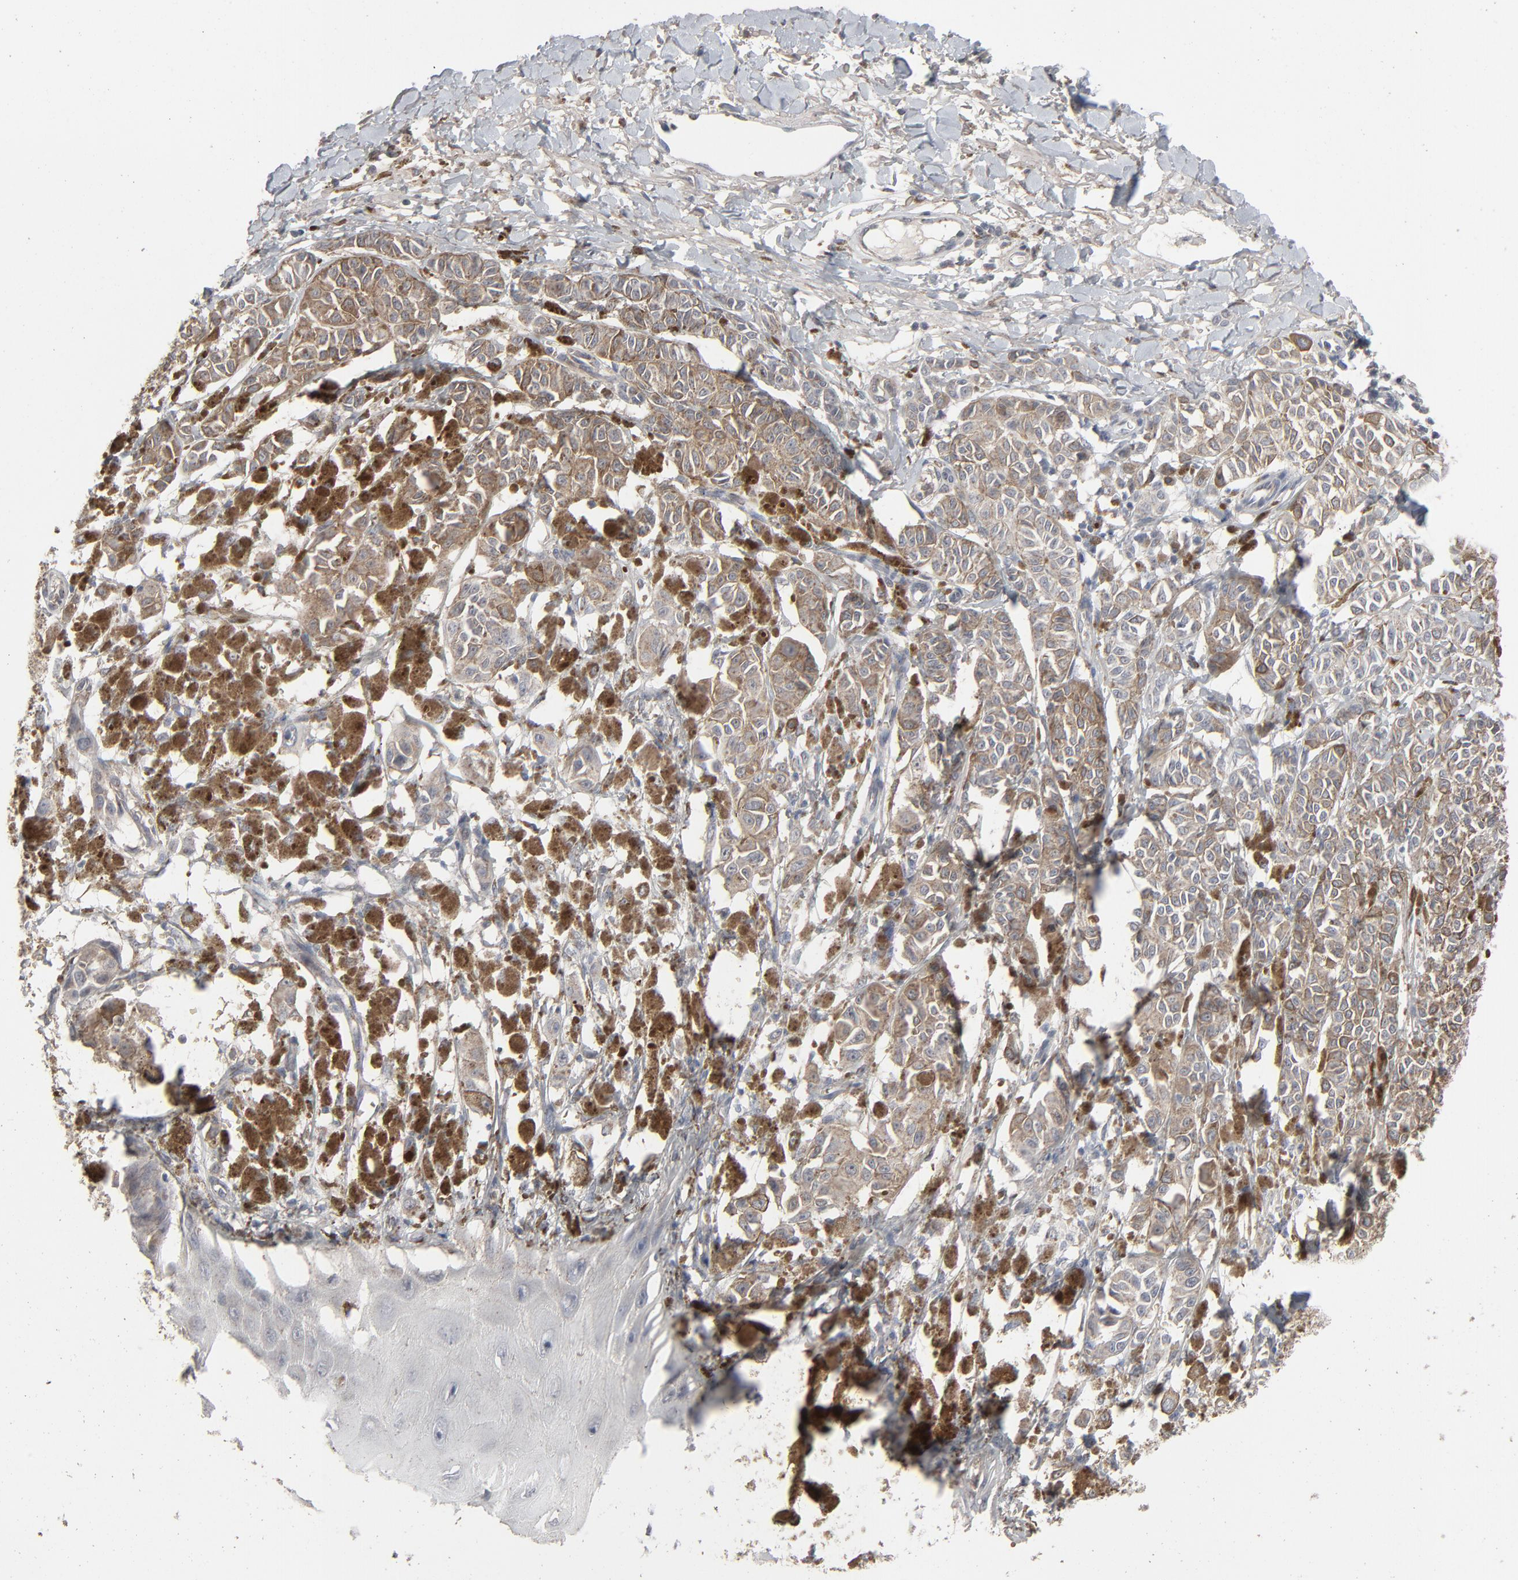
{"staining": {"intensity": "moderate", "quantity": ">75%", "location": "cytoplasmic/membranous"}, "tissue": "melanoma", "cell_type": "Tumor cells", "image_type": "cancer", "snomed": [{"axis": "morphology", "description": "Malignant melanoma, NOS"}, {"axis": "topography", "description": "Skin"}], "caption": "Tumor cells display moderate cytoplasmic/membranous staining in approximately >75% of cells in malignant melanoma.", "gene": "JAM3", "patient": {"sex": "male", "age": 76}}